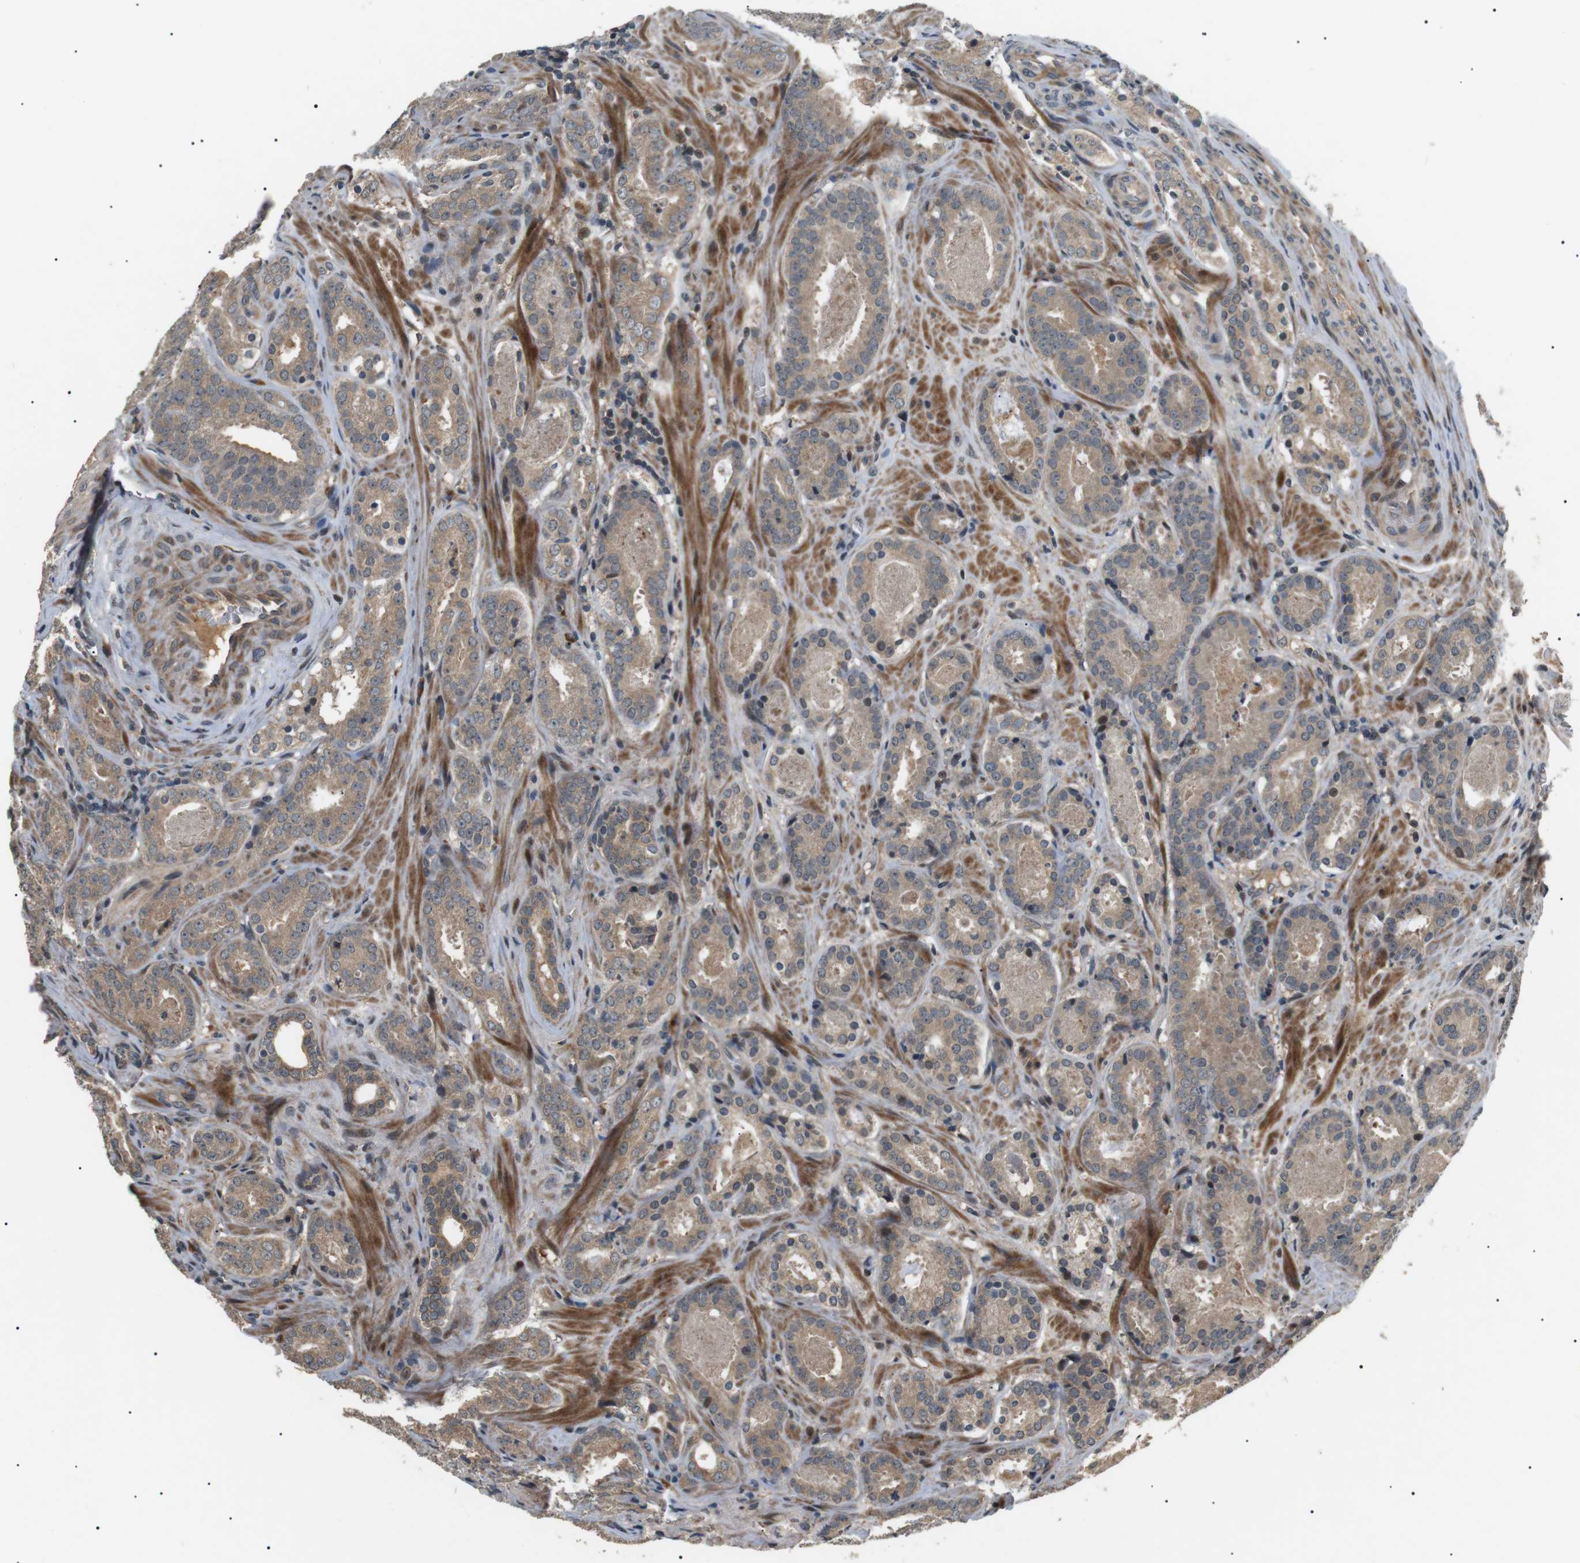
{"staining": {"intensity": "weak", "quantity": ">75%", "location": "cytoplasmic/membranous"}, "tissue": "prostate cancer", "cell_type": "Tumor cells", "image_type": "cancer", "snomed": [{"axis": "morphology", "description": "Adenocarcinoma, Low grade"}, {"axis": "topography", "description": "Prostate"}], "caption": "About >75% of tumor cells in human prostate cancer (low-grade adenocarcinoma) display weak cytoplasmic/membranous protein positivity as visualized by brown immunohistochemical staining.", "gene": "HSPA13", "patient": {"sex": "male", "age": 69}}